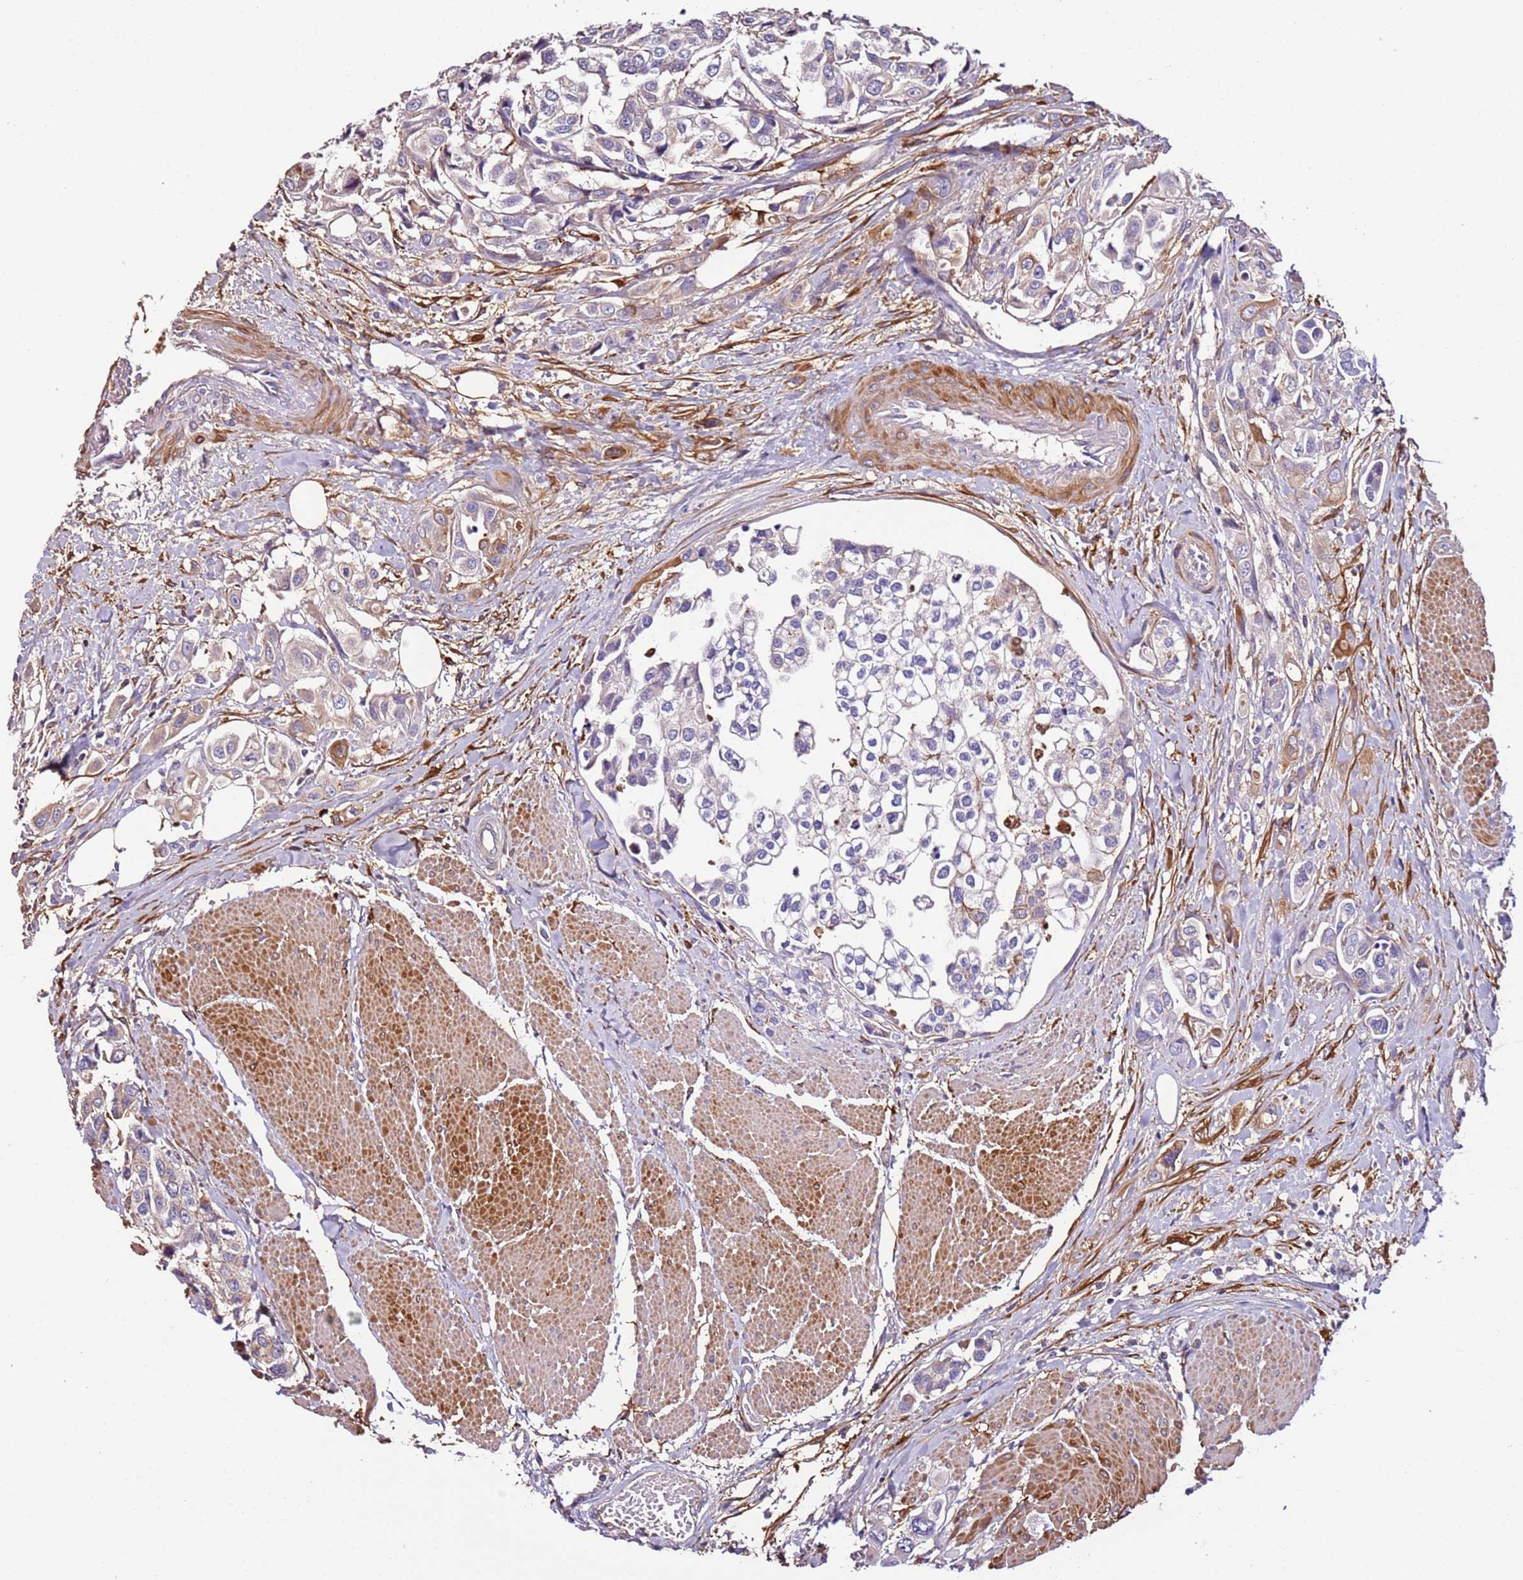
{"staining": {"intensity": "negative", "quantity": "none", "location": "none"}, "tissue": "urothelial cancer", "cell_type": "Tumor cells", "image_type": "cancer", "snomed": [{"axis": "morphology", "description": "Urothelial carcinoma, High grade"}, {"axis": "topography", "description": "Urinary bladder"}], "caption": "Protein analysis of urothelial cancer reveals no significant positivity in tumor cells.", "gene": "FAM174C", "patient": {"sex": "male", "age": 67}}